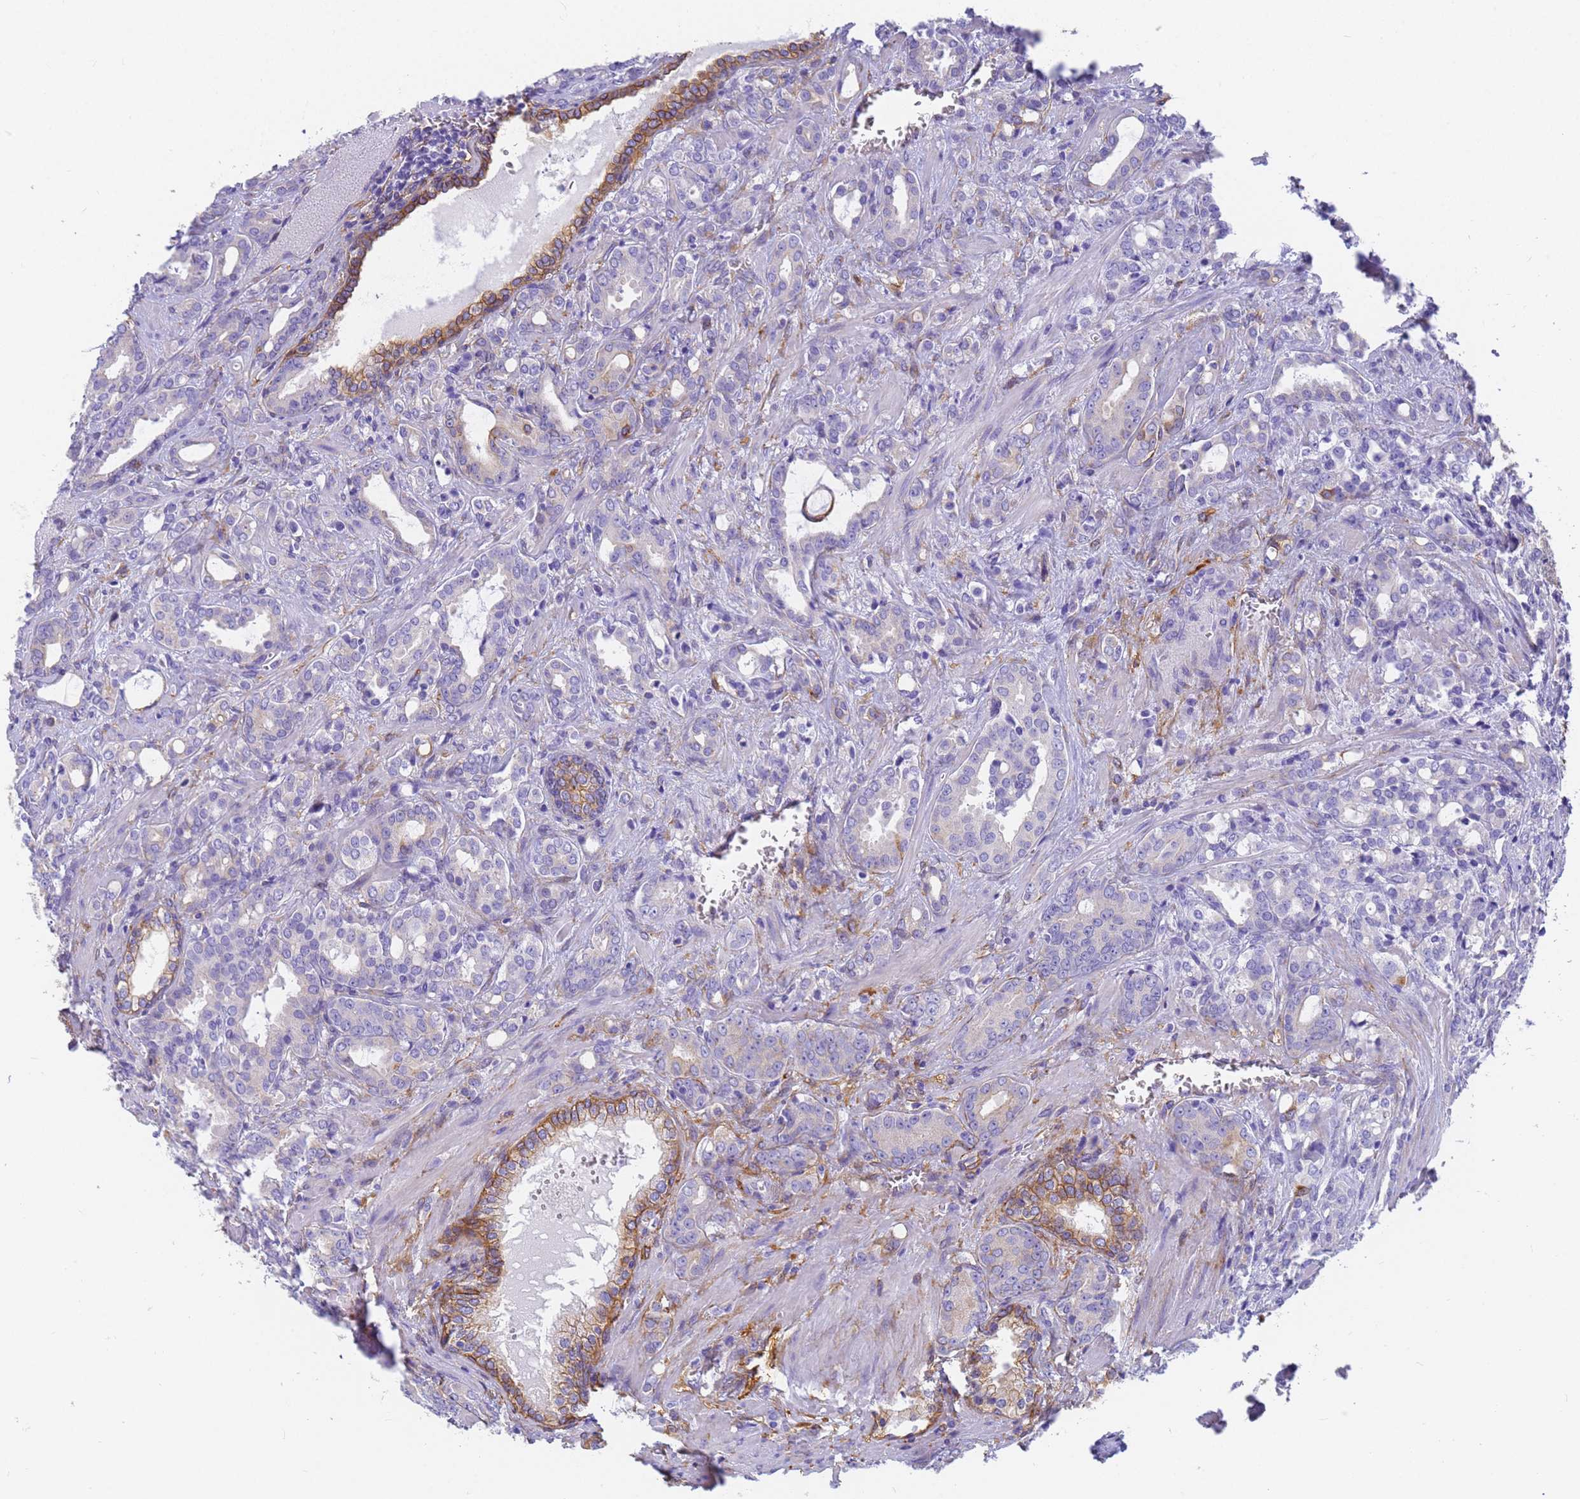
{"staining": {"intensity": "negative", "quantity": "none", "location": "none"}, "tissue": "prostate cancer", "cell_type": "Tumor cells", "image_type": "cancer", "snomed": [{"axis": "morphology", "description": "Adenocarcinoma, High grade"}, {"axis": "topography", "description": "Prostate"}], "caption": "Human prostate cancer (high-grade adenocarcinoma) stained for a protein using immunohistochemistry shows no staining in tumor cells.", "gene": "MVB12A", "patient": {"sex": "male", "age": 72}}